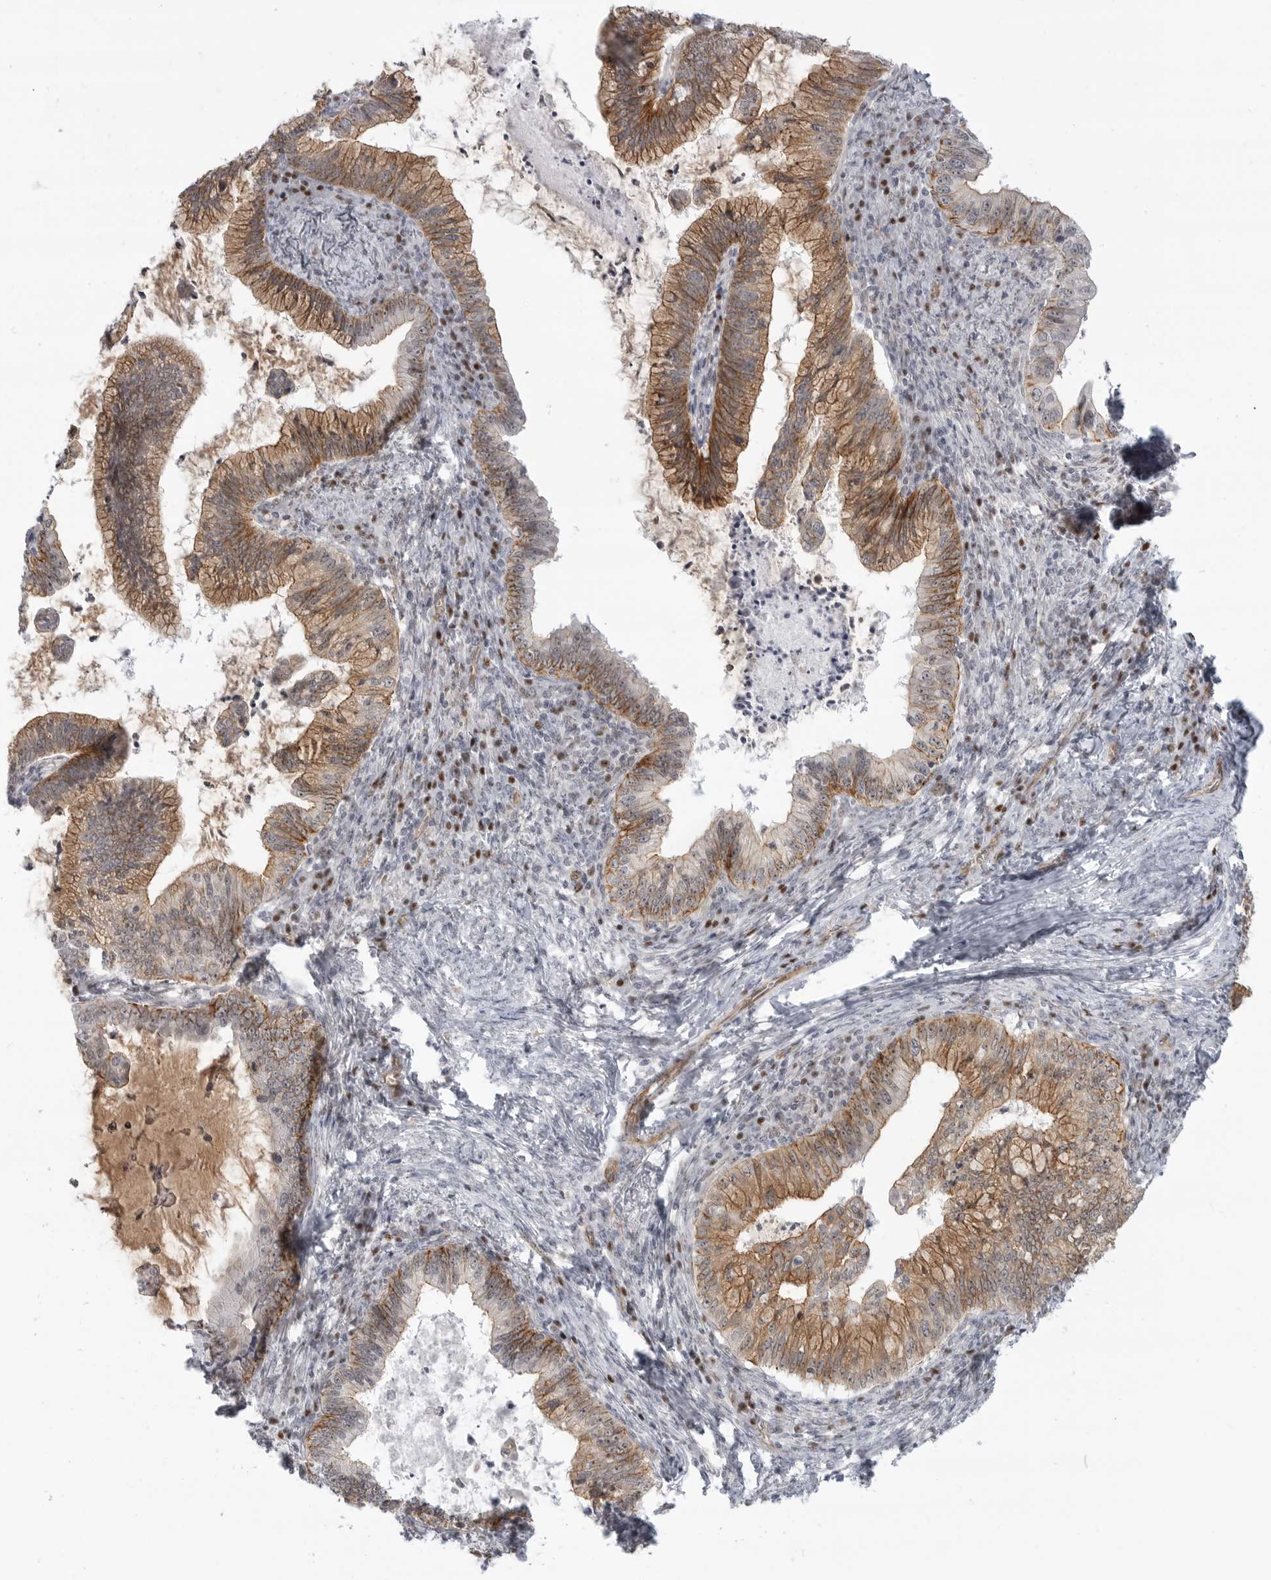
{"staining": {"intensity": "moderate", "quantity": "25%-75%", "location": "cytoplasmic/membranous"}, "tissue": "cervical cancer", "cell_type": "Tumor cells", "image_type": "cancer", "snomed": [{"axis": "morphology", "description": "Adenocarcinoma, NOS"}, {"axis": "topography", "description": "Cervix"}], "caption": "Immunohistochemistry (IHC) image of neoplastic tissue: human cervical cancer stained using immunohistochemistry demonstrates medium levels of moderate protein expression localized specifically in the cytoplasmic/membranous of tumor cells, appearing as a cytoplasmic/membranous brown color.", "gene": "CEP295NL", "patient": {"sex": "female", "age": 36}}